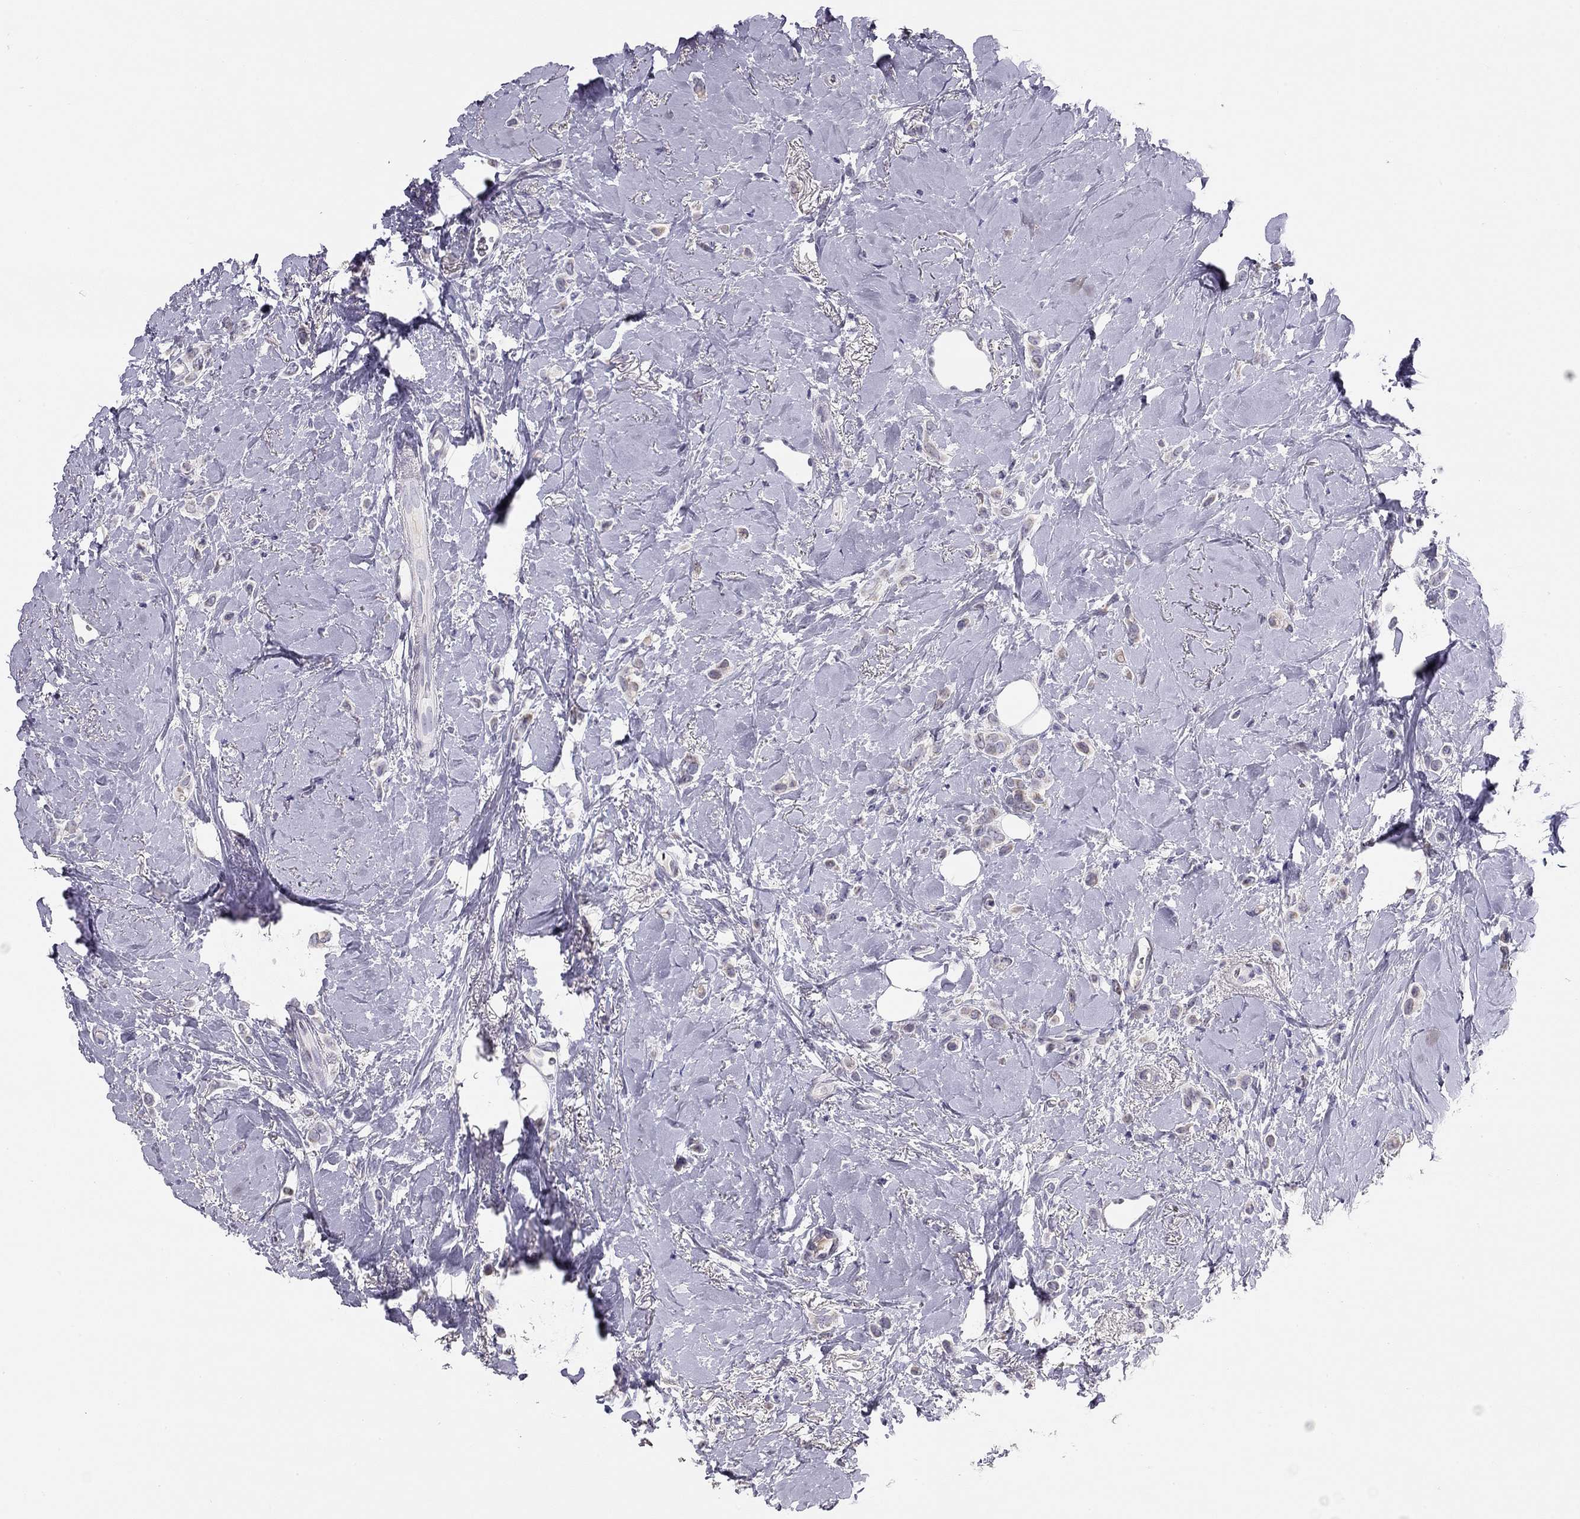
{"staining": {"intensity": "negative", "quantity": "none", "location": "none"}, "tissue": "breast cancer", "cell_type": "Tumor cells", "image_type": "cancer", "snomed": [{"axis": "morphology", "description": "Lobular carcinoma"}, {"axis": "topography", "description": "Breast"}], "caption": "Immunohistochemistry of human breast lobular carcinoma reveals no expression in tumor cells.", "gene": "KCNV2", "patient": {"sex": "female", "age": 66}}